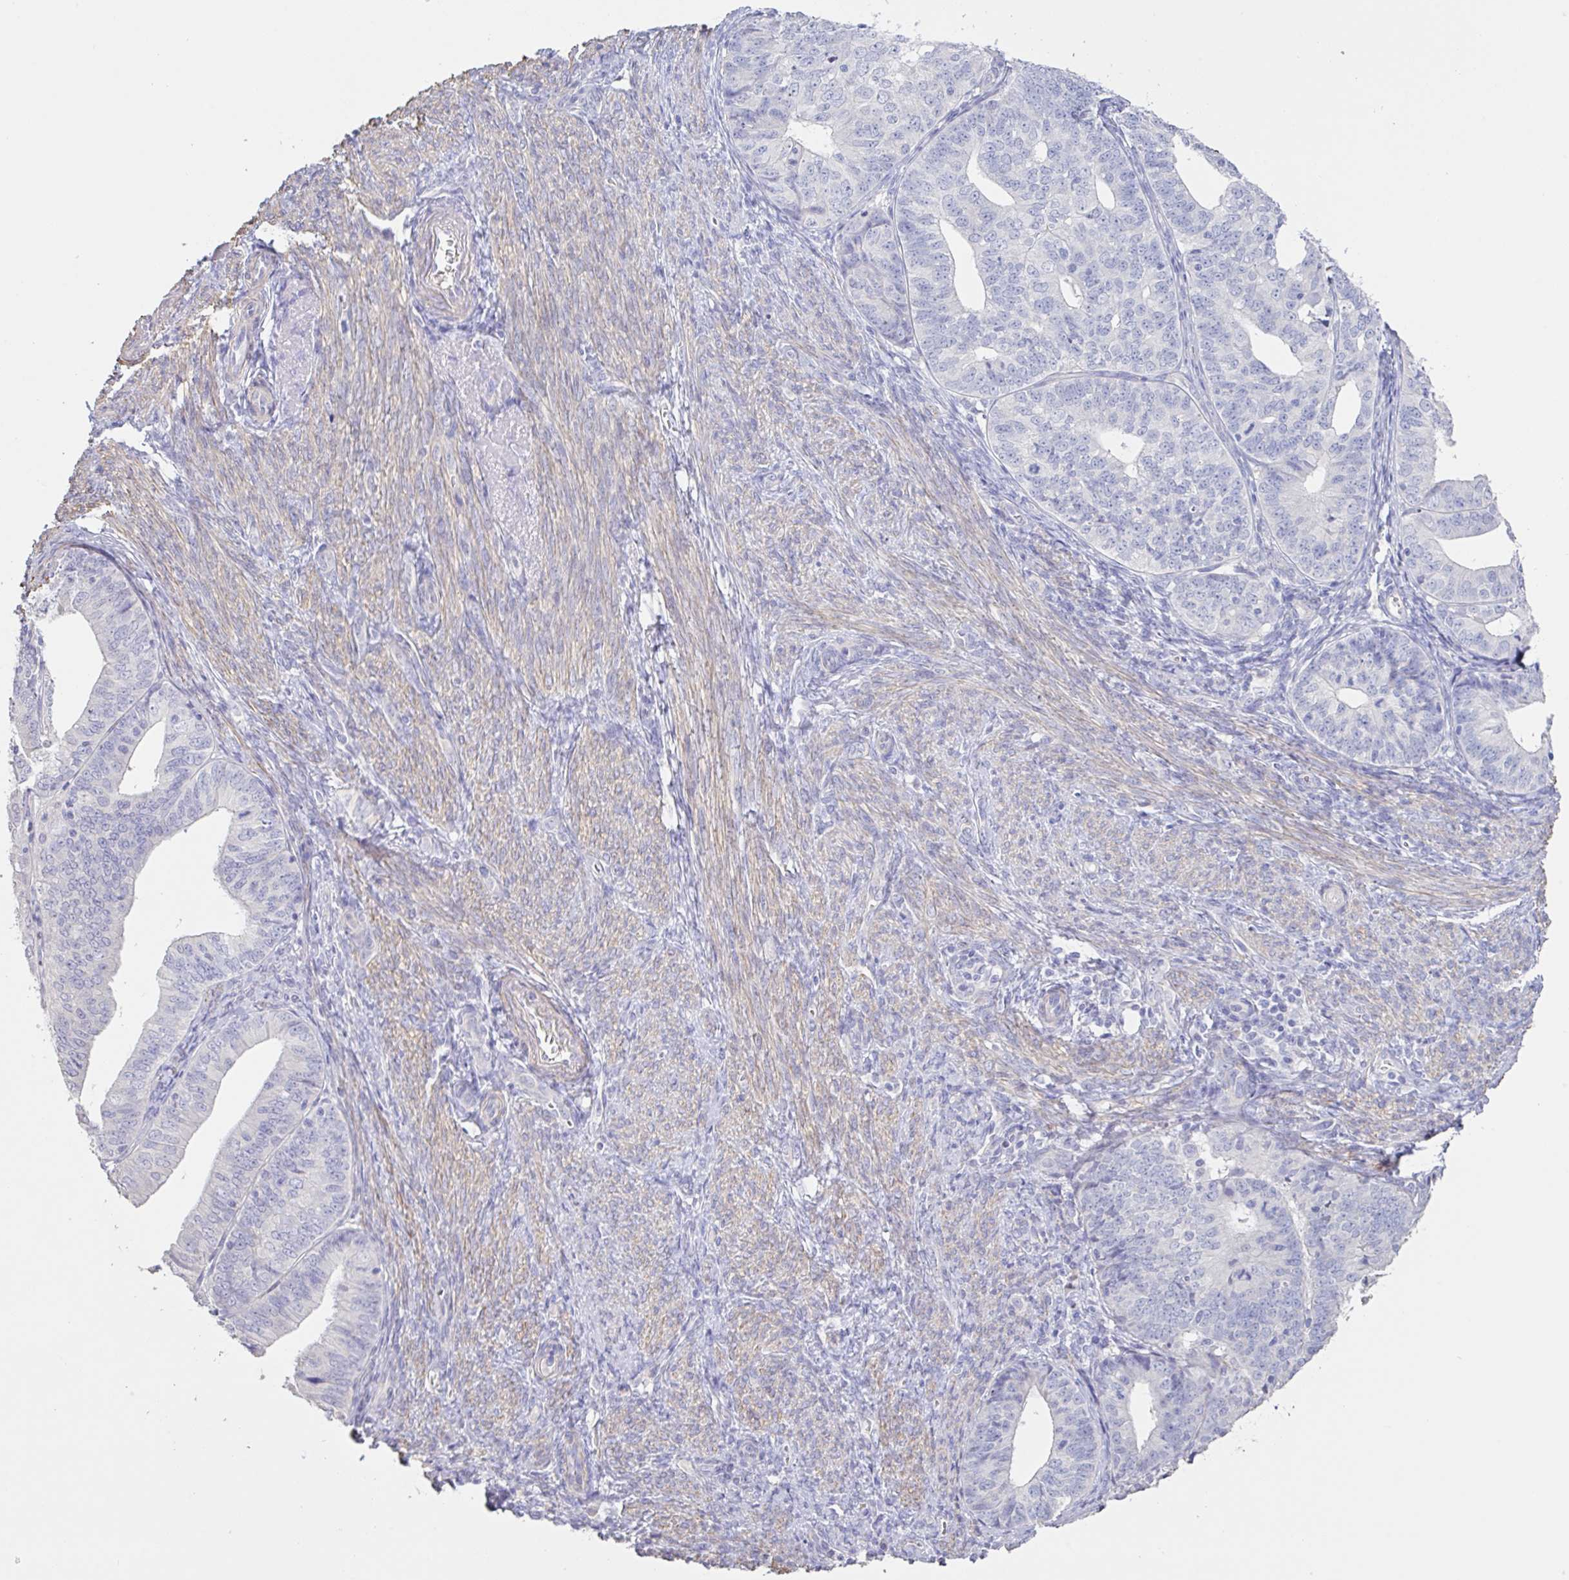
{"staining": {"intensity": "negative", "quantity": "none", "location": "none"}, "tissue": "endometrial cancer", "cell_type": "Tumor cells", "image_type": "cancer", "snomed": [{"axis": "morphology", "description": "Adenocarcinoma, NOS"}, {"axis": "topography", "description": "Endometrium"}], "caption": "An image of endometrial cancer stained for a protein reveals no brown staining in tumor cells.", "gene": "PYGM", "patient": {"sex": "female", "age": 56}}